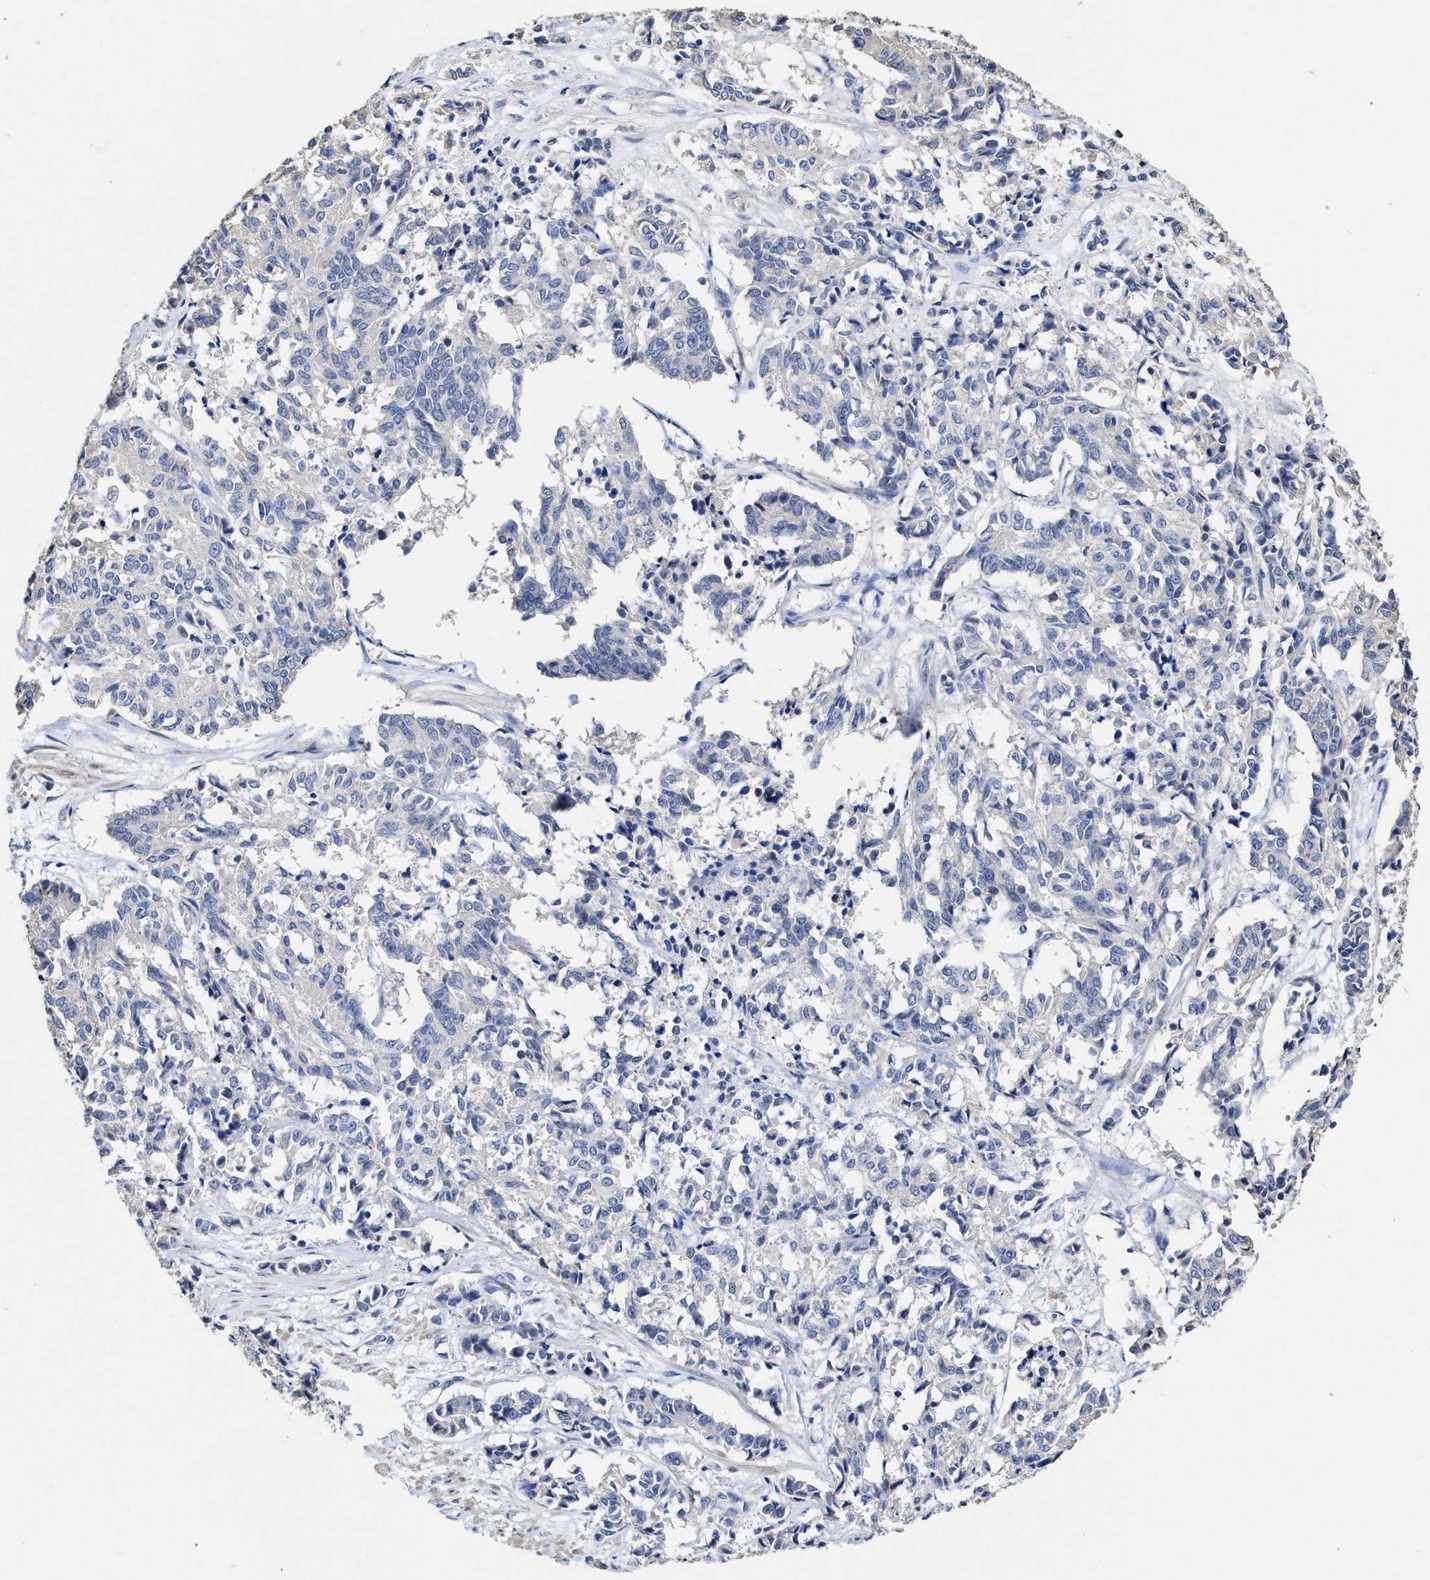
{"staining": {"intensity": "negative", "quantity": "none", "location": "none"}, "tissue": "cervical cancer", "cell_type": "Tumor cells", "image_type": "cancer", "snomed": [{"axis": "morphology", "description": "Squamous cell carcinoma, NOS"}, {"axis": "topography", "description": "Cervix"}], "caption": "This is a photomicrograph of immunohistochemistry (IHC) staining of cervical cancer (squamous cell carcinoma), which shows no positivity in tumor cells.", "gene": "ZFAT", "patient": {"sex": "female", "age": 35}}